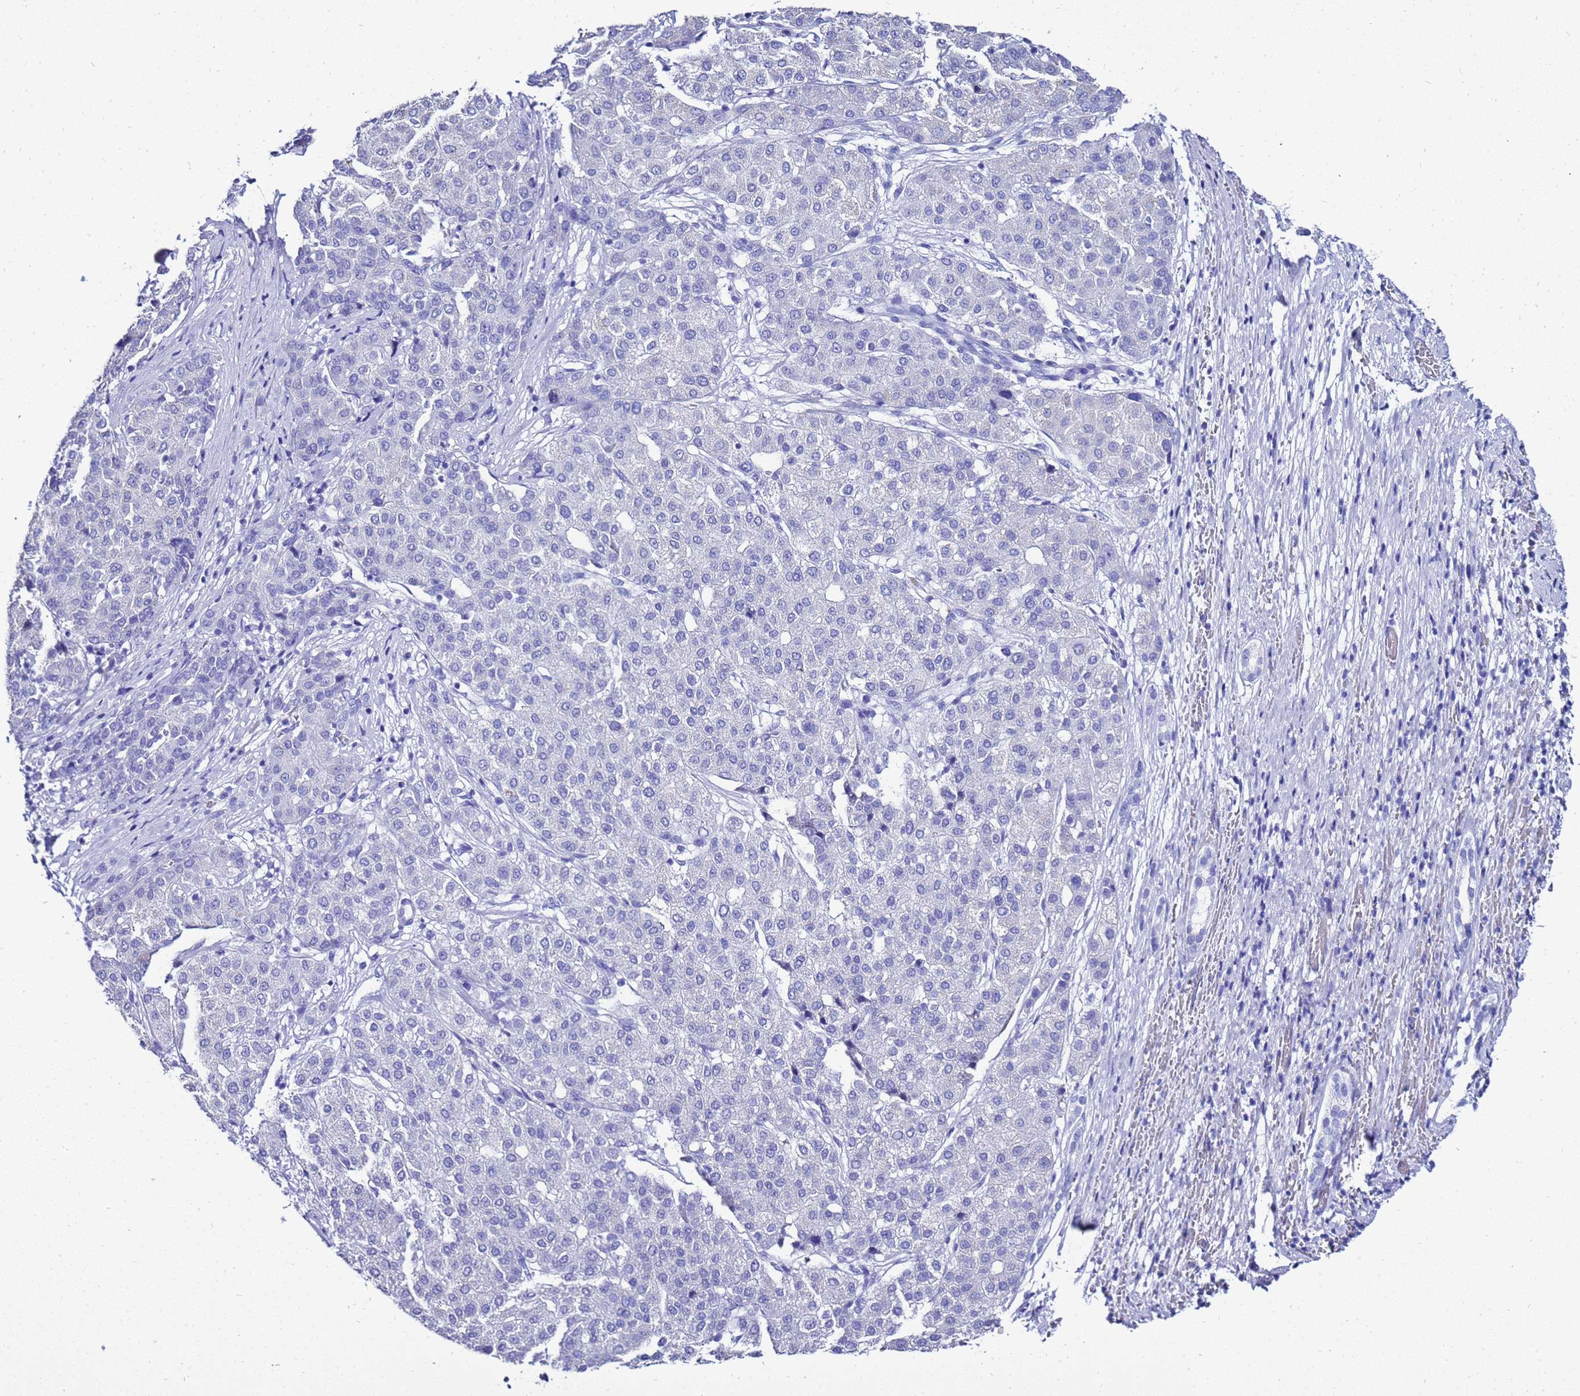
{"staining": {"intensity": "negative", "quantity": "none", "location": "none"}, "tissue": "liver cancer", "cell_type": "Tumor cells", "image_type": "cancer", "snomed": [{"axis": "morphology", "description": "Carcinoma, Hepatocellular, NOS"}, {"axis": "topography", "description": "Liver"}], "caption": "This image is of liver cancer stained with immunohistochemistry (IHC) to label a protein in brown with the nuclei are counter-stained blue. There is no positivity in tumor cells. (Brightfield microscopy of DAB immunohistochemistry at high magnification).", "gene": "LIPF", "patient": {"sex": "male", "age": 65}}